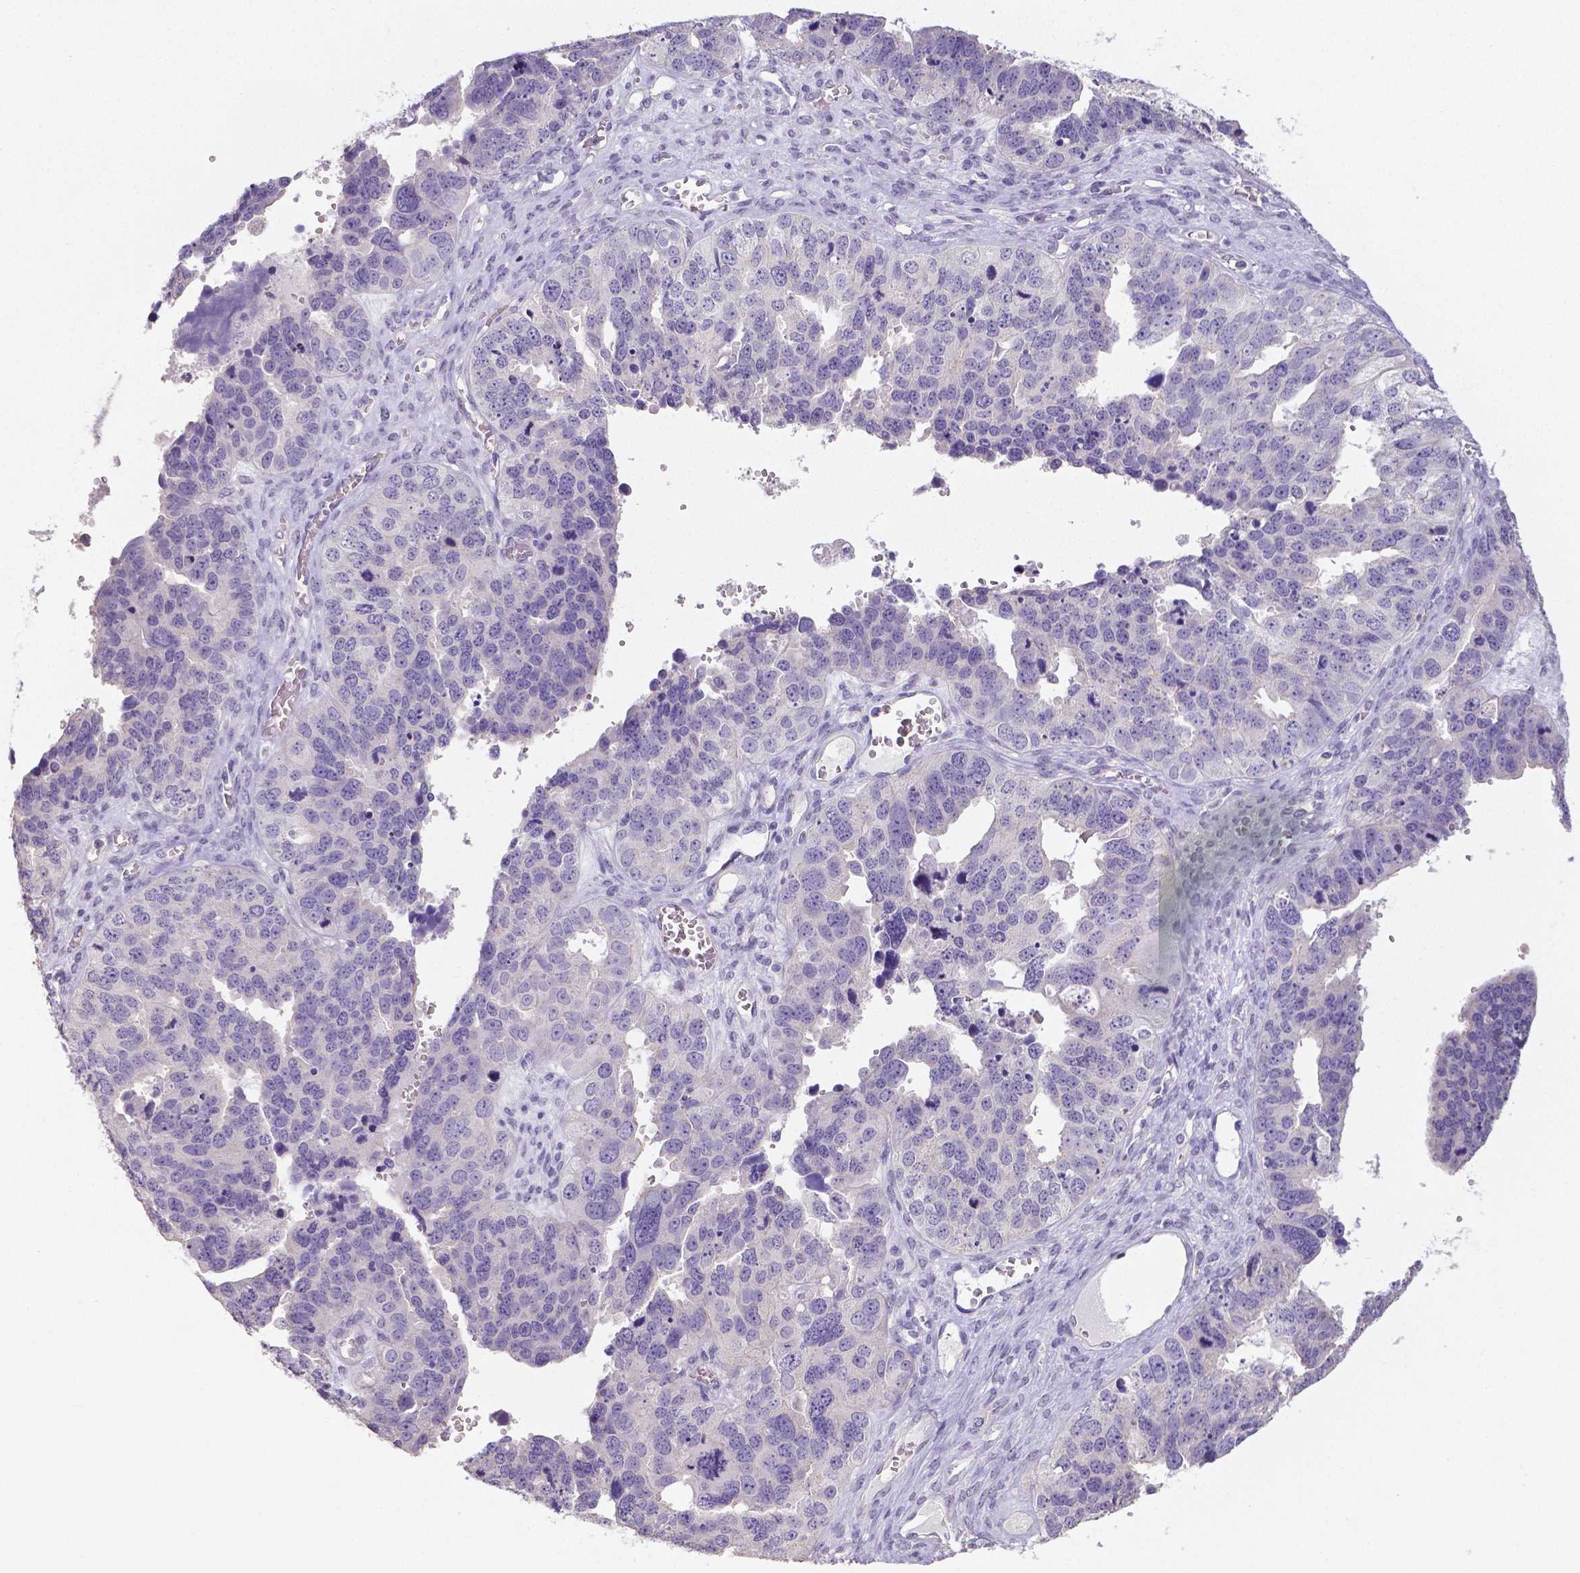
{"staining": {"intensity": "negative", "quantity": "none", "location": "none"}, "tissue": "ovarian cancer", "cell_type": "Tumor cells", "image_type": "cancer", "snomed": [{"axis": "morphology", "description": "Cystadenocarcinoma, serous, NOS"}, {"axis": "topography", "description": "Ovary"}], "caption": "Ovarian cancer was stained to show a protein in brown. There is no significant positivity in tumor cells. (DAB IHC, high magnification).", "gene": "CRMP1", "patient": {"sex": "female", "age": 76}}